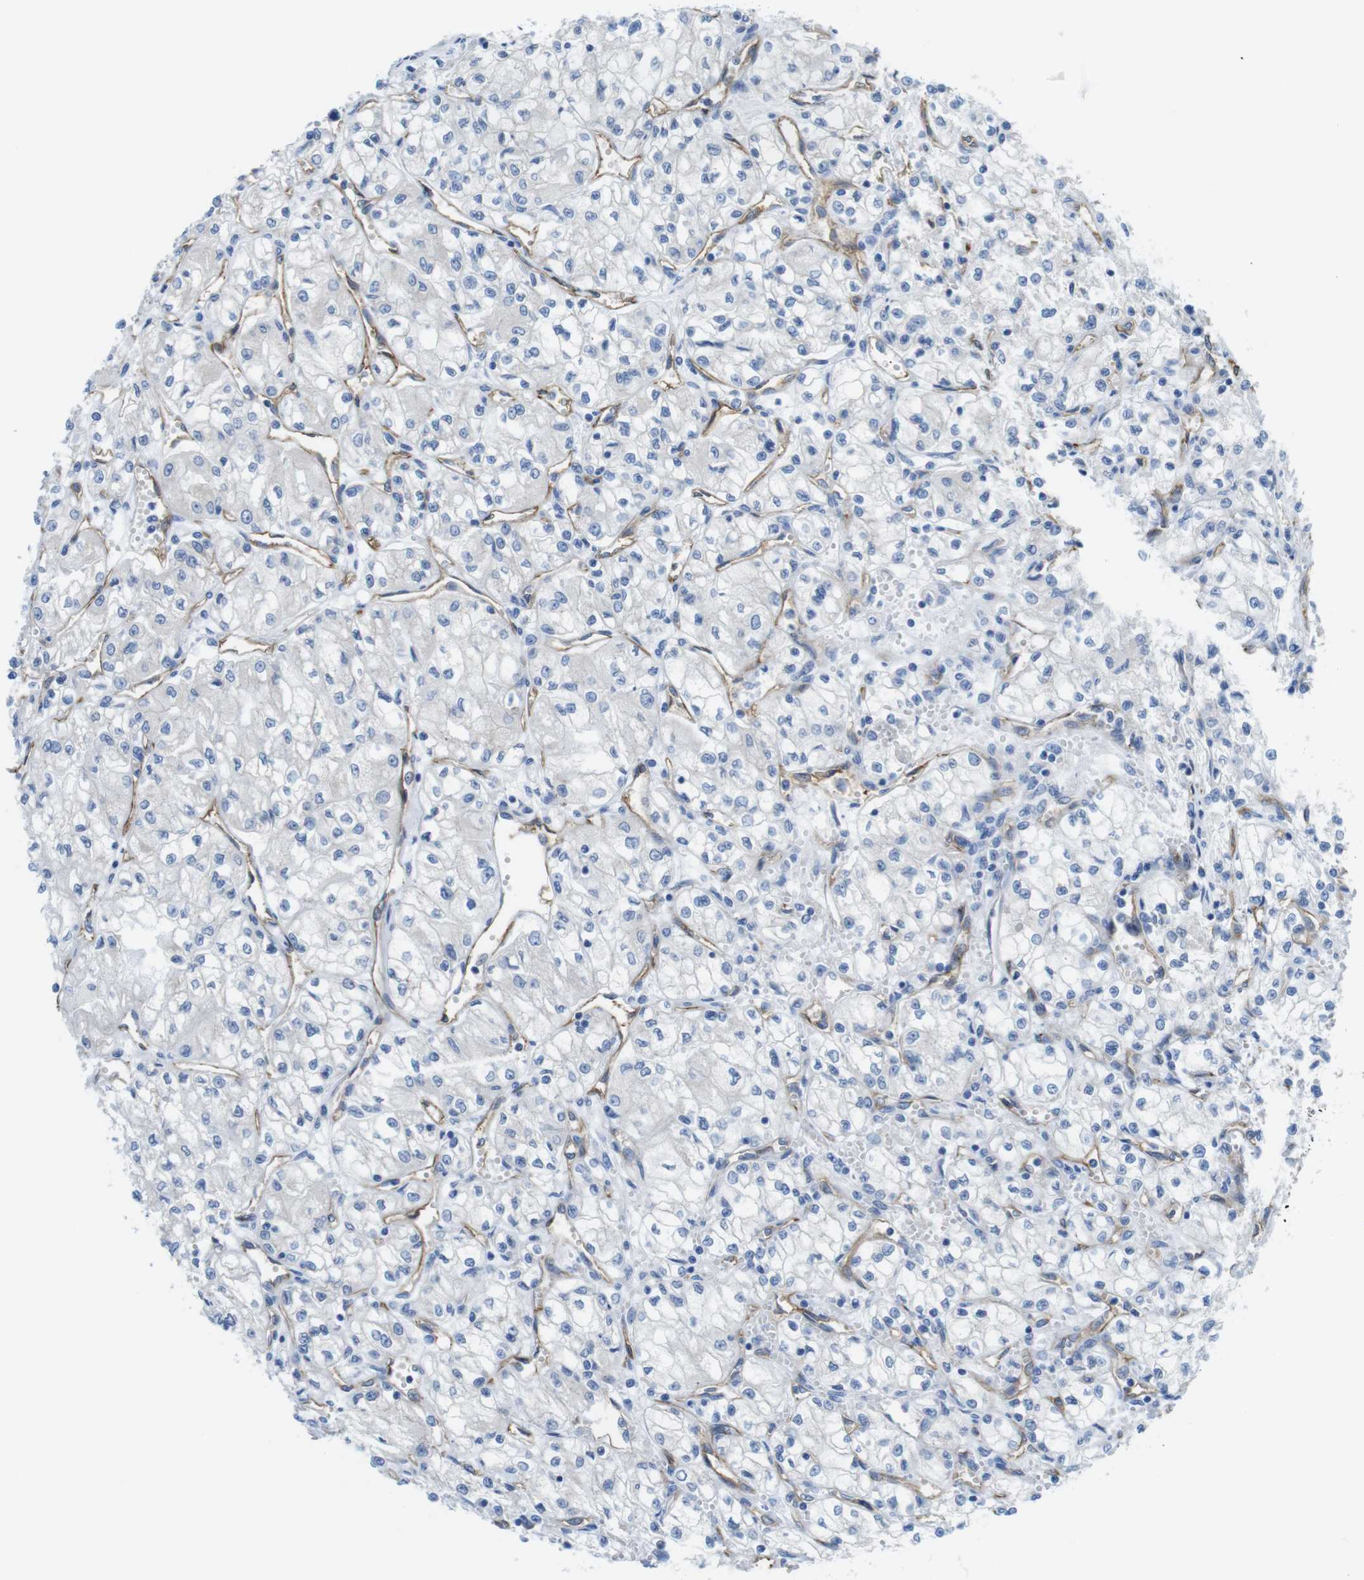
{"staining": {"intensity": "negative", "quantity": "none", "location": "none"}, "tissue": "renal cancer", "cell_type": "Tumor cells", "image_type": "cancer", "snomed": [{"axis": "morphology", "description": "Normal tissue, NOS"}, {"axis": "morphology", "description": "Adenocarcinoma, NOS"}, {"axis": "topography", "description": "Kidney"}], "caption": "IHC image of neoplastic tissue: human adenocarcinoma (renal) stained with DAB (3,3'-diaminobenzidine) demonstrates no significant protein positivity in tumor cells.", "gene": "CDH8", "patient": {"sex": "male", "age": 59}}